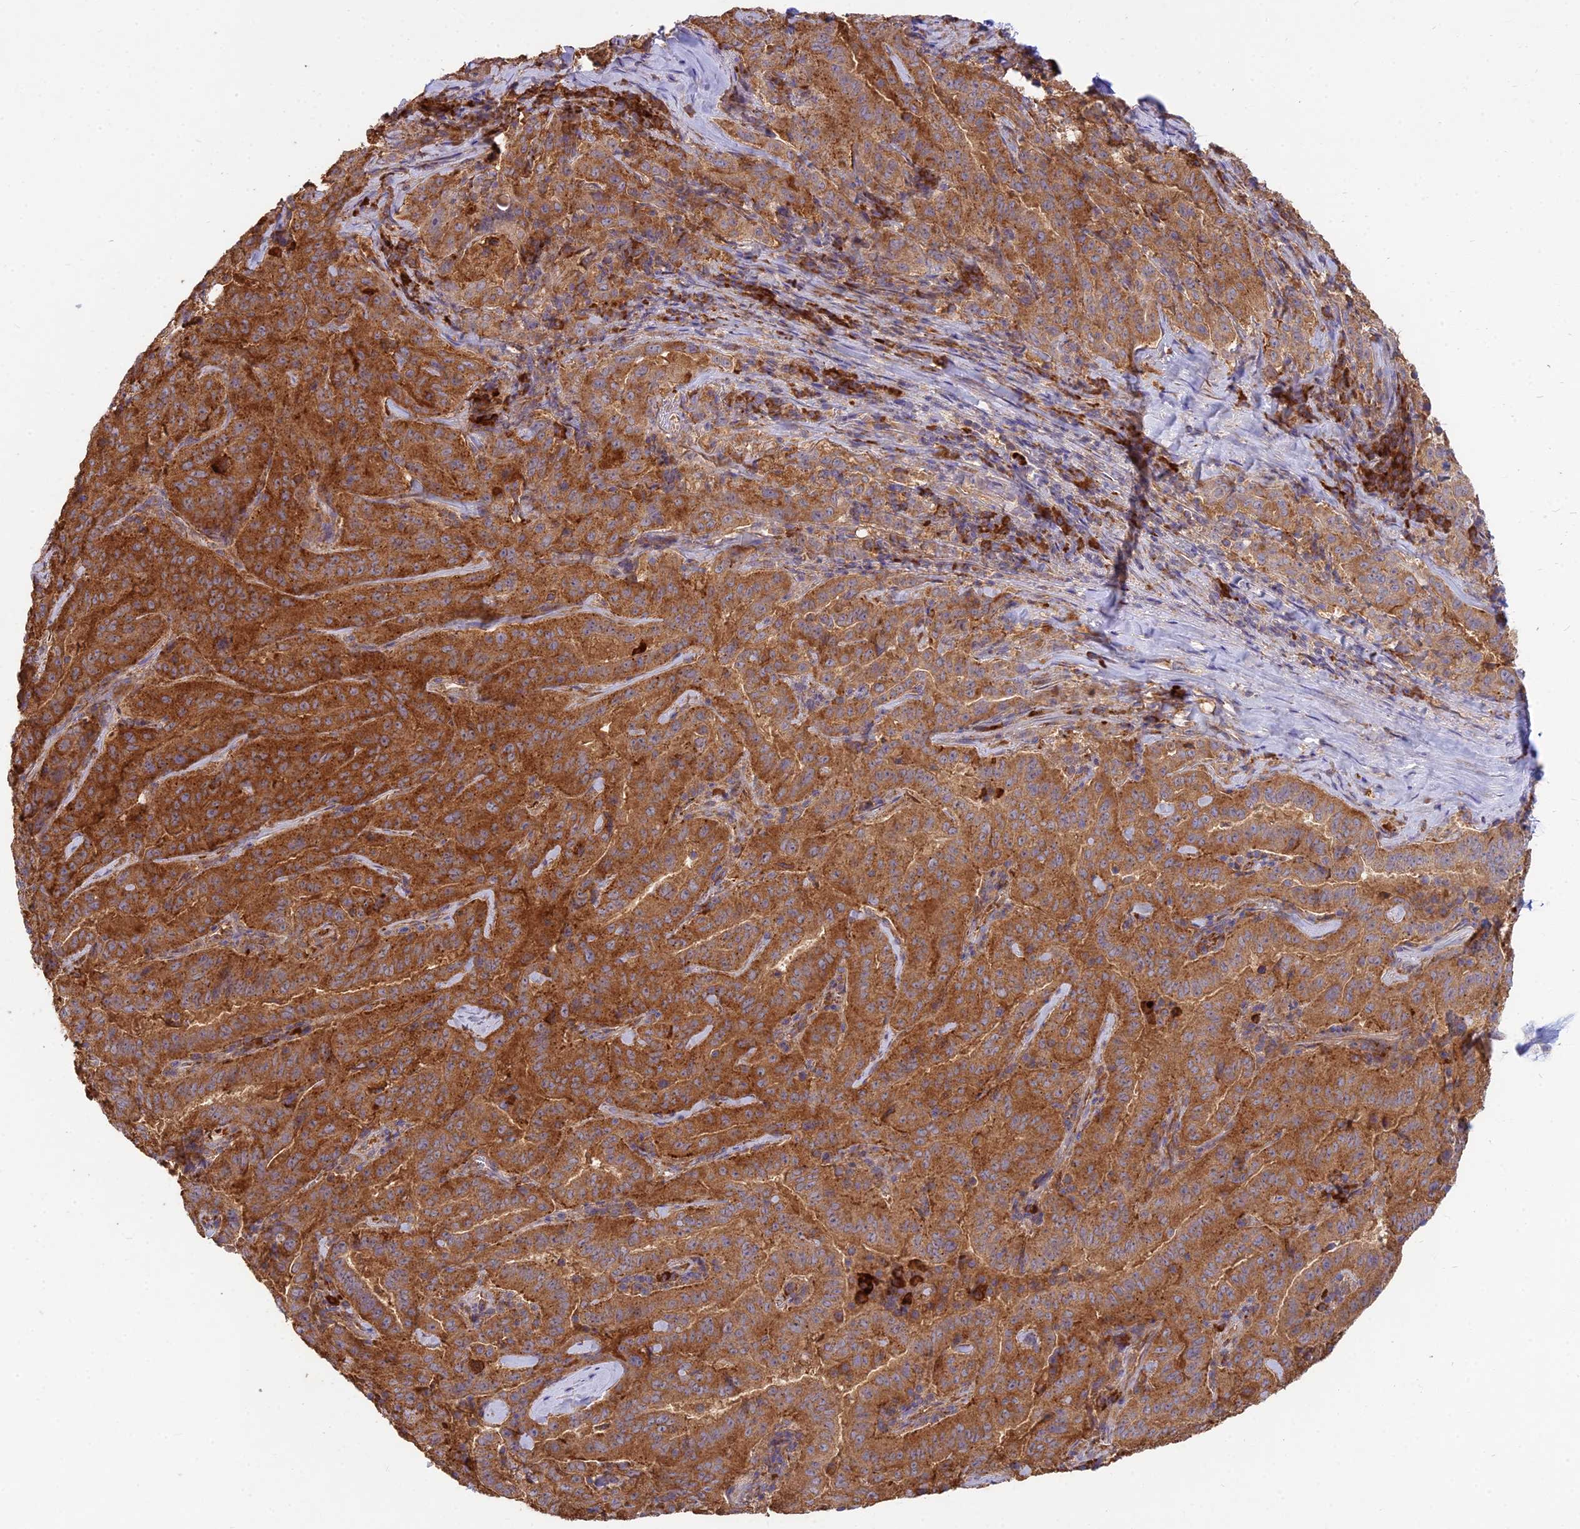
{"staining": {"intensity": "strong", "quantity": ">75%", "location": "cytoplasmic/membranous"}, "tissue": "pancreatic cancer", "cell_type": "Tumor cells", "image_type": "cancer", "snomed": [{"axis": "morphology", "description": "Adenocarcinoma, NOS"}, {"axis": "topography", "description": "Pancreas"}], "caption": "The image demonstrates immunohistochemical staining of pancreatic cancer (adenocarcinoma). There is strong cytoplasmic/membranous expression is present in approximately >75% of tumor cells.", "gene": "NXNL2", "patient": {"sex": "male", "age": 63}}